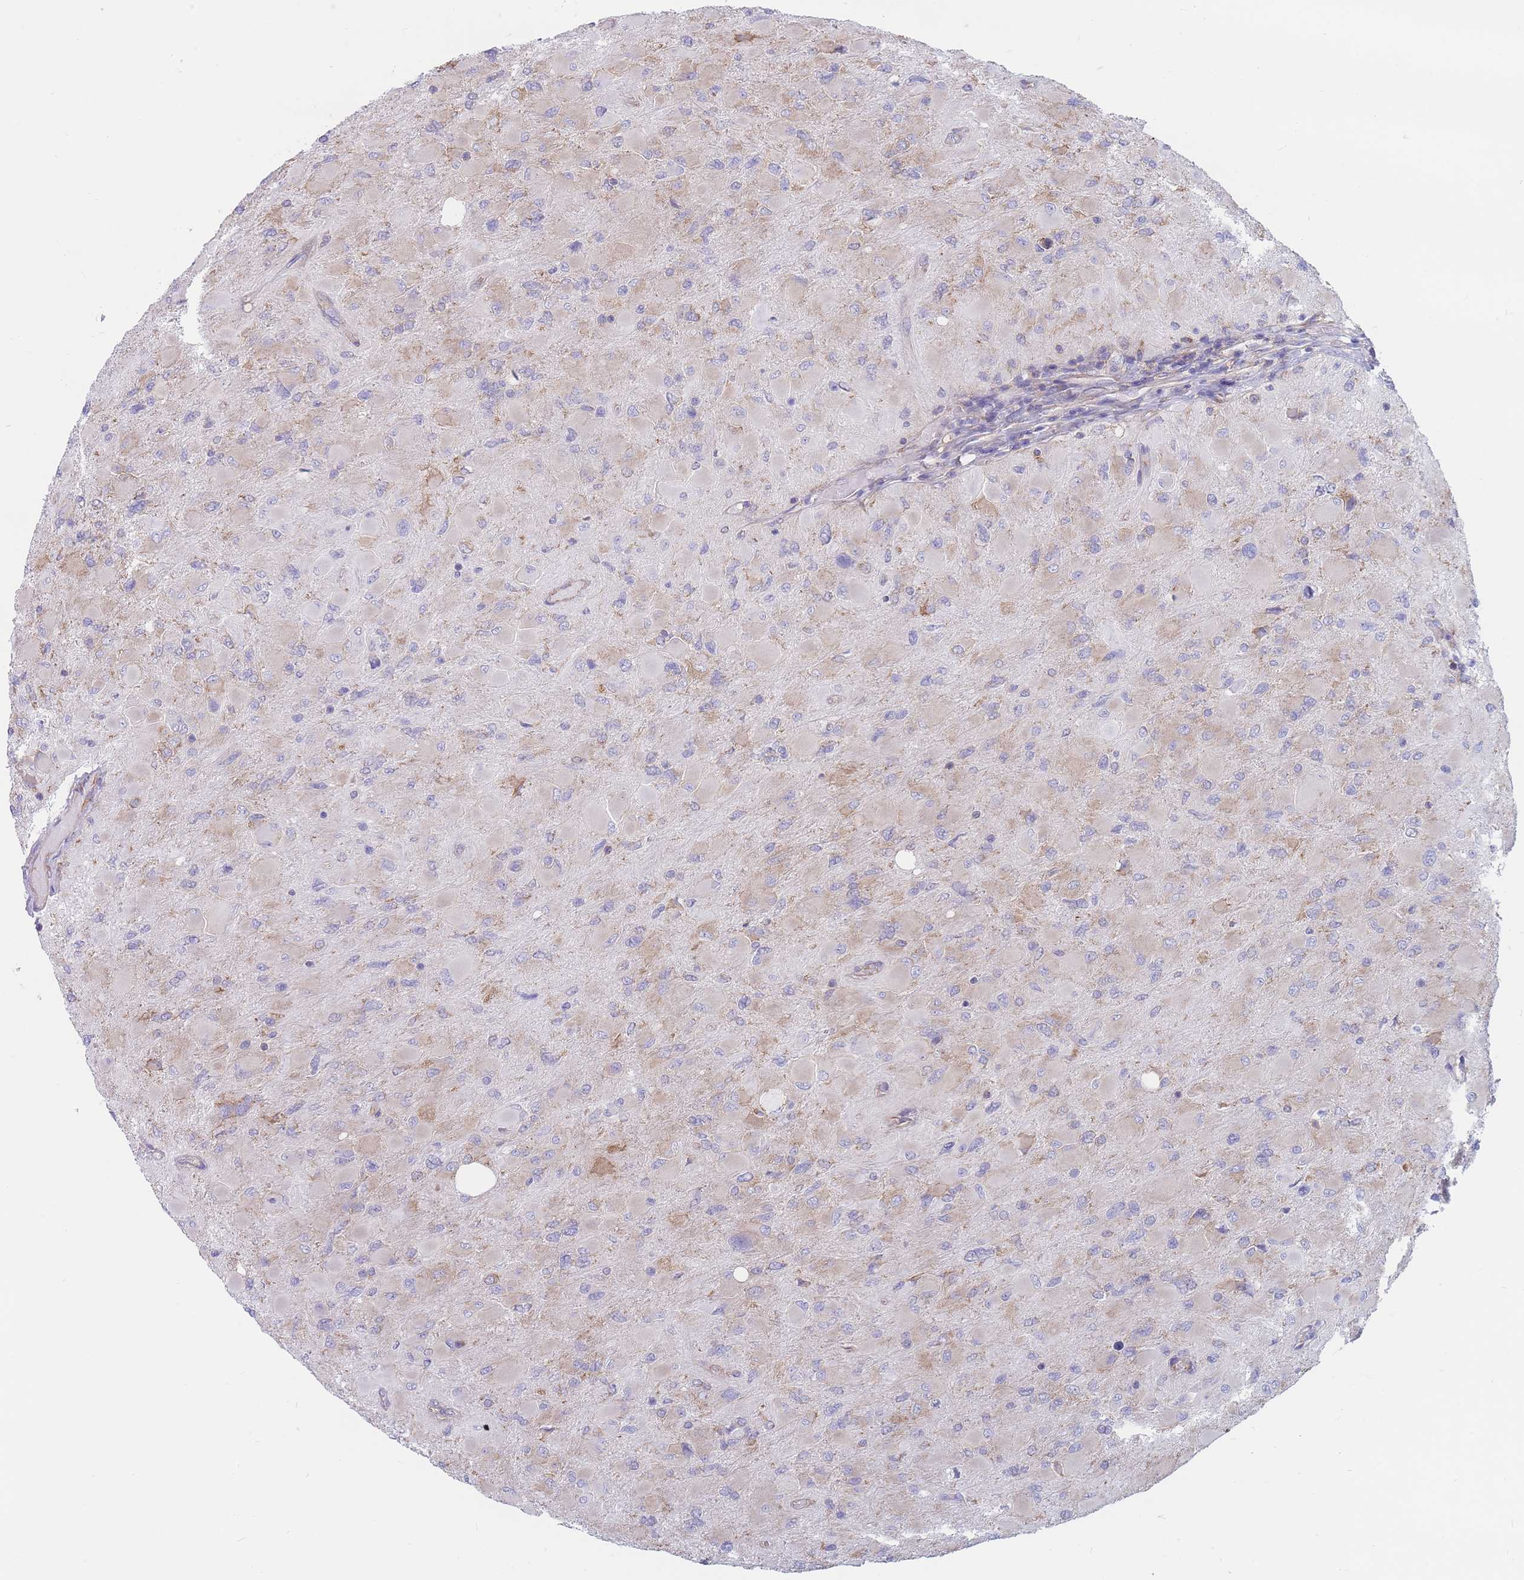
{"staining": {"intensity": "negative", "quantity": "none", "location": "none"}, "tissue": "glioma", "cell_type": "Tumor cells", "image_type": "cancer", "snomed": [{"axis": "morphology", "description": "Glioma, malignant, High grade"}, {"axis": "topography", "description": "Cerebral cortex"}], "caption": "The immunohistochemistry (IHC) histopathology image has no significant positivity in tumor cells of malignant glioma (high-grade) tissue. The staining is performed using DAB (3,3'-diaminobenzidine) brown chromogen with nuclei counter-stained in using hematoxylin.", "gene": "RPL8", "patient": {"sex": "female", "age": 36}}